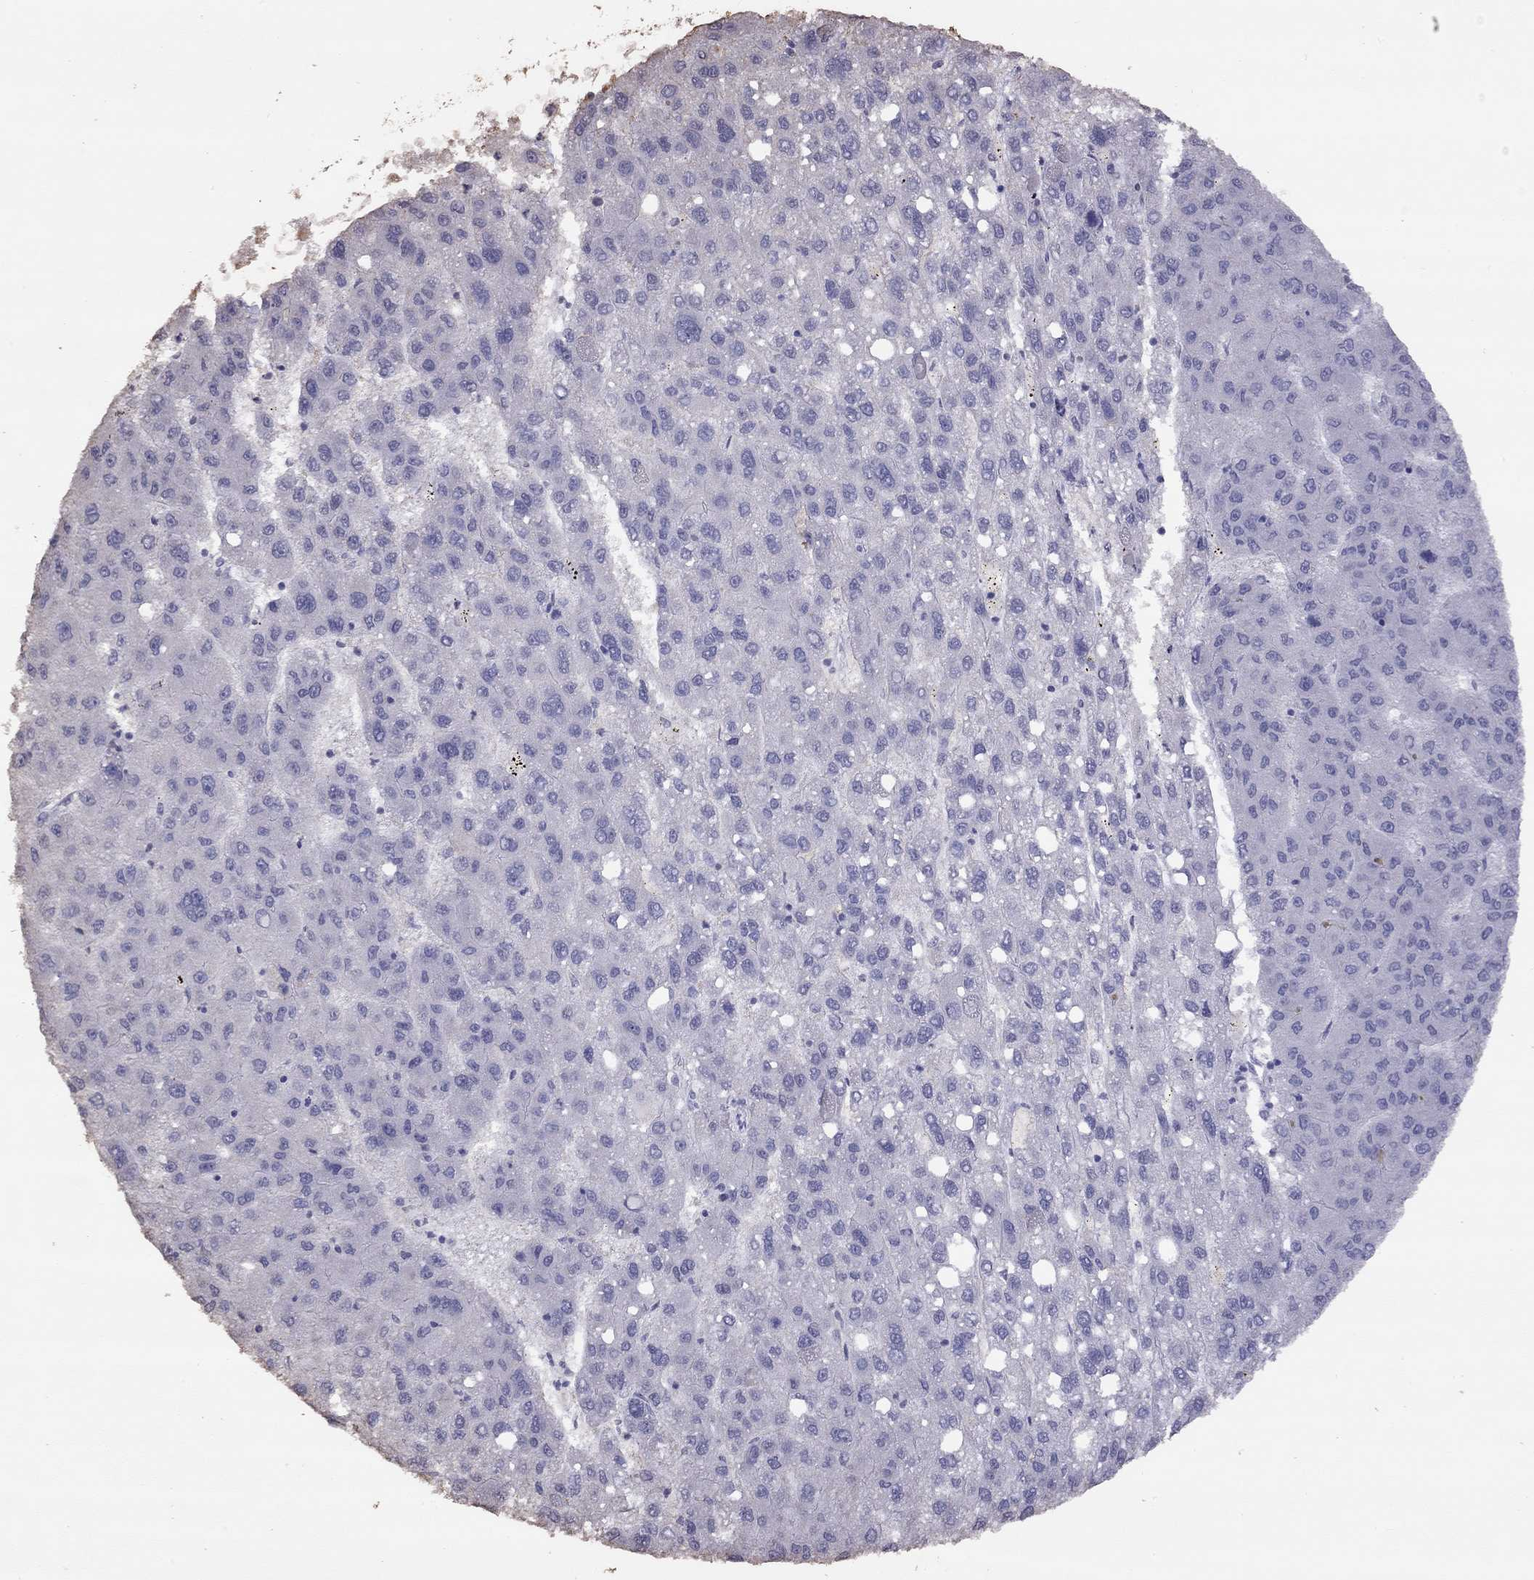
{"staining": {"intensity": "negative", "quantity": "none", "location": "none"}, "tissue": "liver cancer", "cell_type": "Tumor cells", "image_type": "cancer", "snomed": [{"axis": "morphology", "description": "Carcinoma, Hepatocellular, NOS"}, {"axis": "topography", "description": "Liver"}], "caption": "Hepatocellular carcinoma (liver) was stained to show a protein in brown. There is no significant expression in tumor cells. (DAB (3,3'-diaminobenzidine) IHC, high magnification).", "gene": "SUN3", "patient": {"sex": "female", "age": 82}}